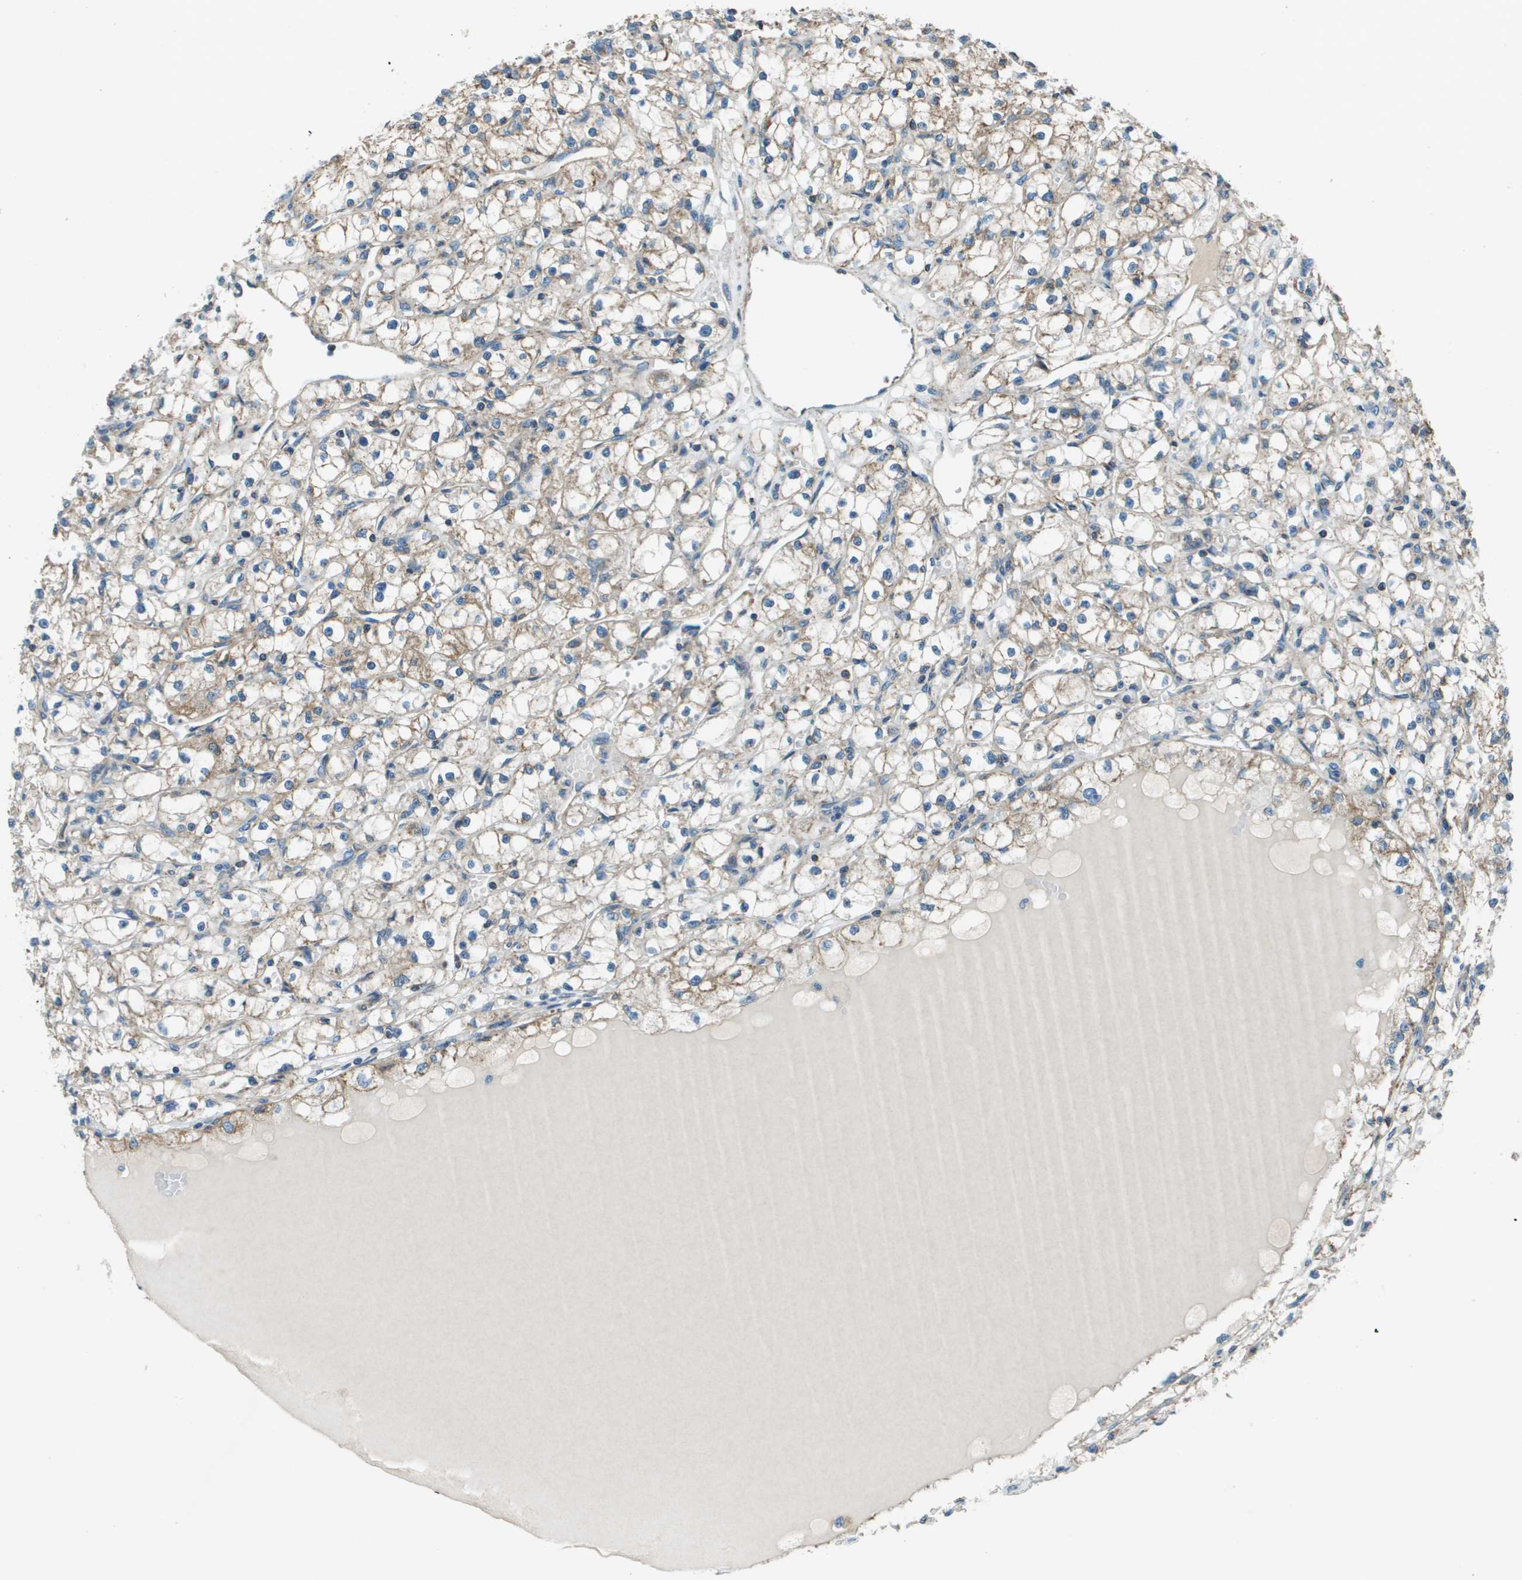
{"staining": {"intensity": "weak", "quantity": "<25%", "location": "cytoplasmic/membranous"}, "tissue": "renal cancer", "cell_type": "Tumor cells", "image_type": "cancer", "snomed": [{"axis": "morphology", "description": "Adenocarcinoma, NOS"}, {"axis": "topography", "description": "Kidney"}], "caption": "Immunohistochemistry (IHC) of adenocarcinoma (renal) demonstrates no expression in tumor cells.", "gene": "TMEM51", "patient": {"sex": "male", "age": 56}}